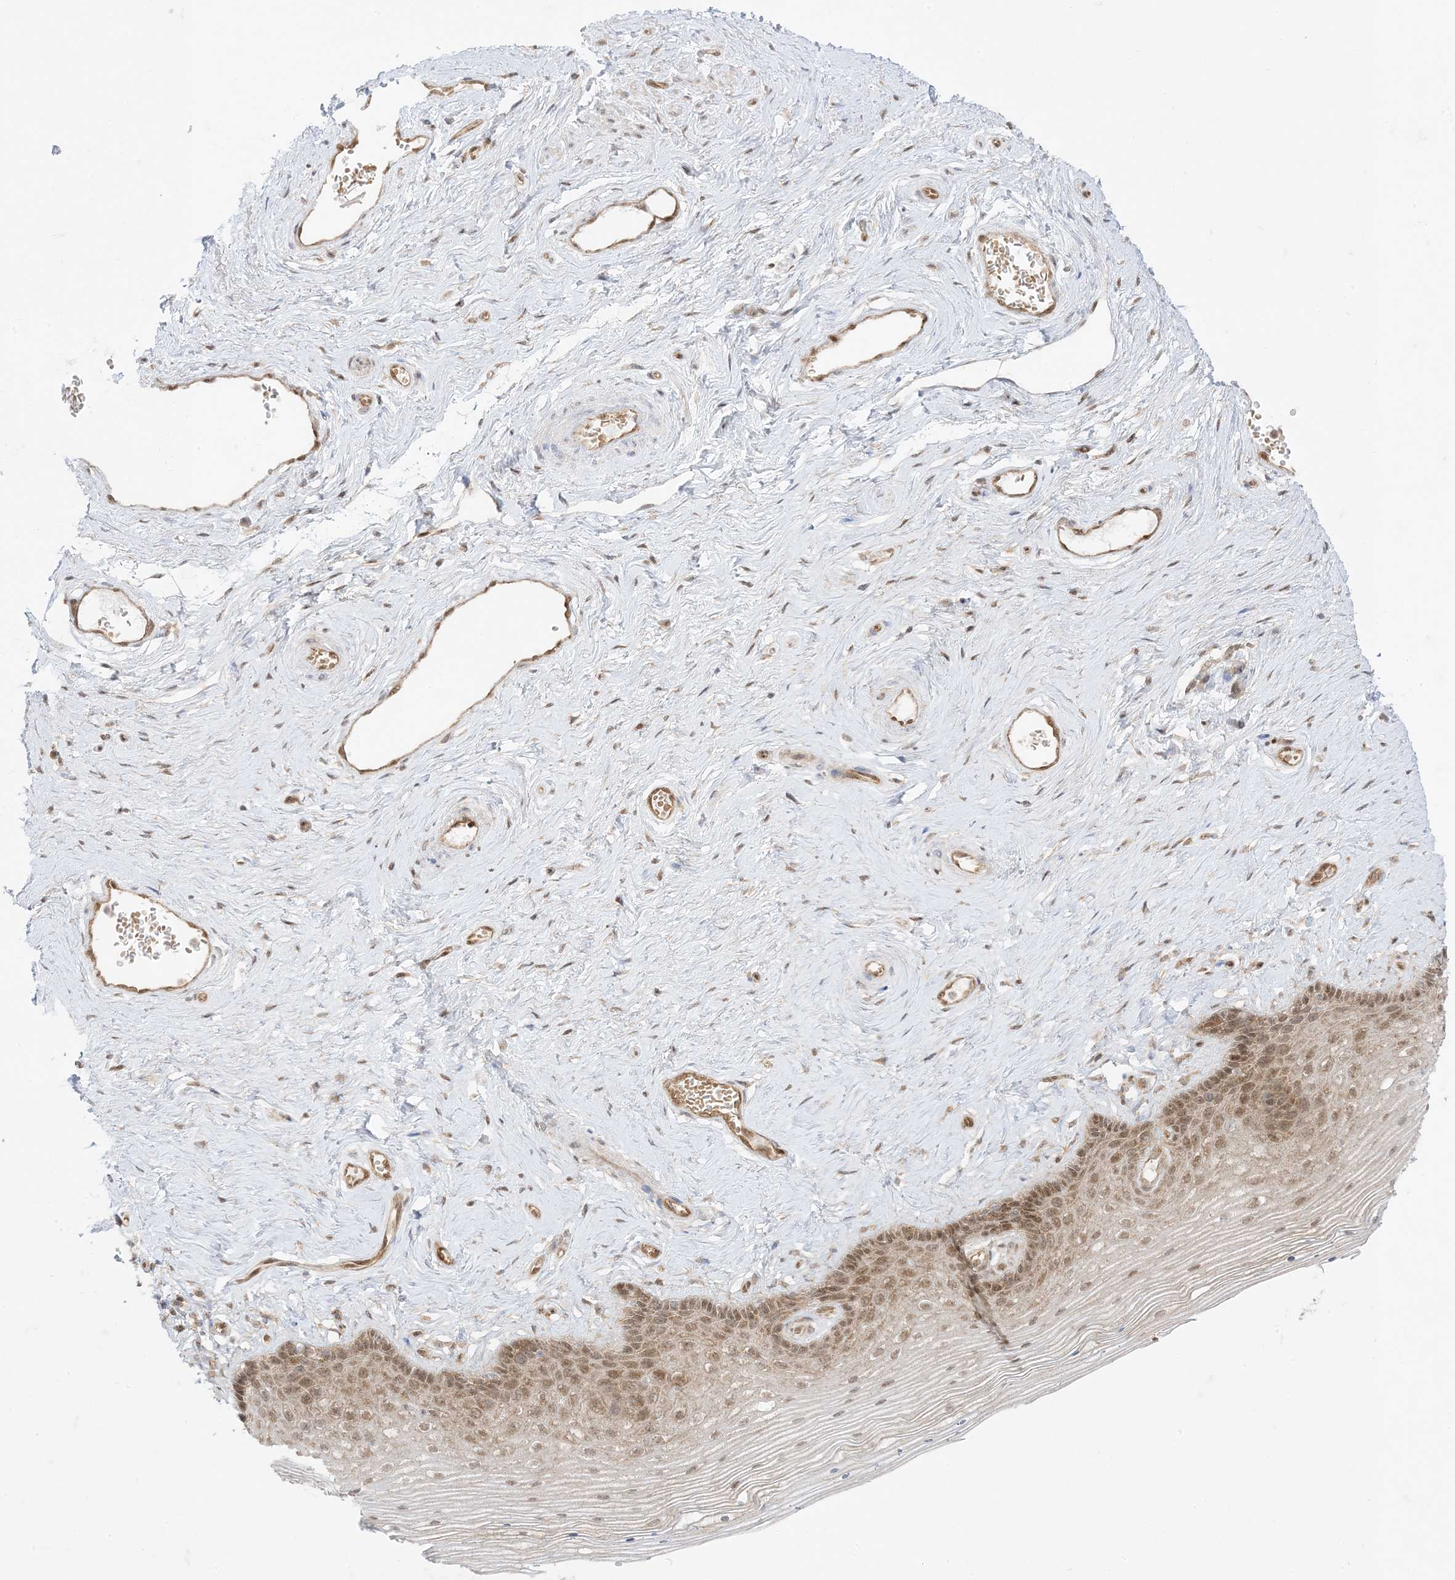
{"staining": {"intensity": "moderate", "quantity": "25%-75%", "location": "cytoplasmic/membranous,nuclear"}, "tissue": "vagina", "cell_type": "Squamous epithelial cells", "image_type": "normal", "snomed": [{"axis": "morphology", "description": "Normal tissue, NOS"}, {"axis": "topography", "description": "Vagina"}], "caption": "Brown immunohistochemical staining in unremarkable human vagina reveals moderate cytoplasmic/membranous,nuclear expression in approximately 25%-75% of squamous epithelial cells. (DAB = brown stain, brightfield microscopy at high magnification).", "gene": "PTPA", "patient": {"sex": "female", "age": 46}}